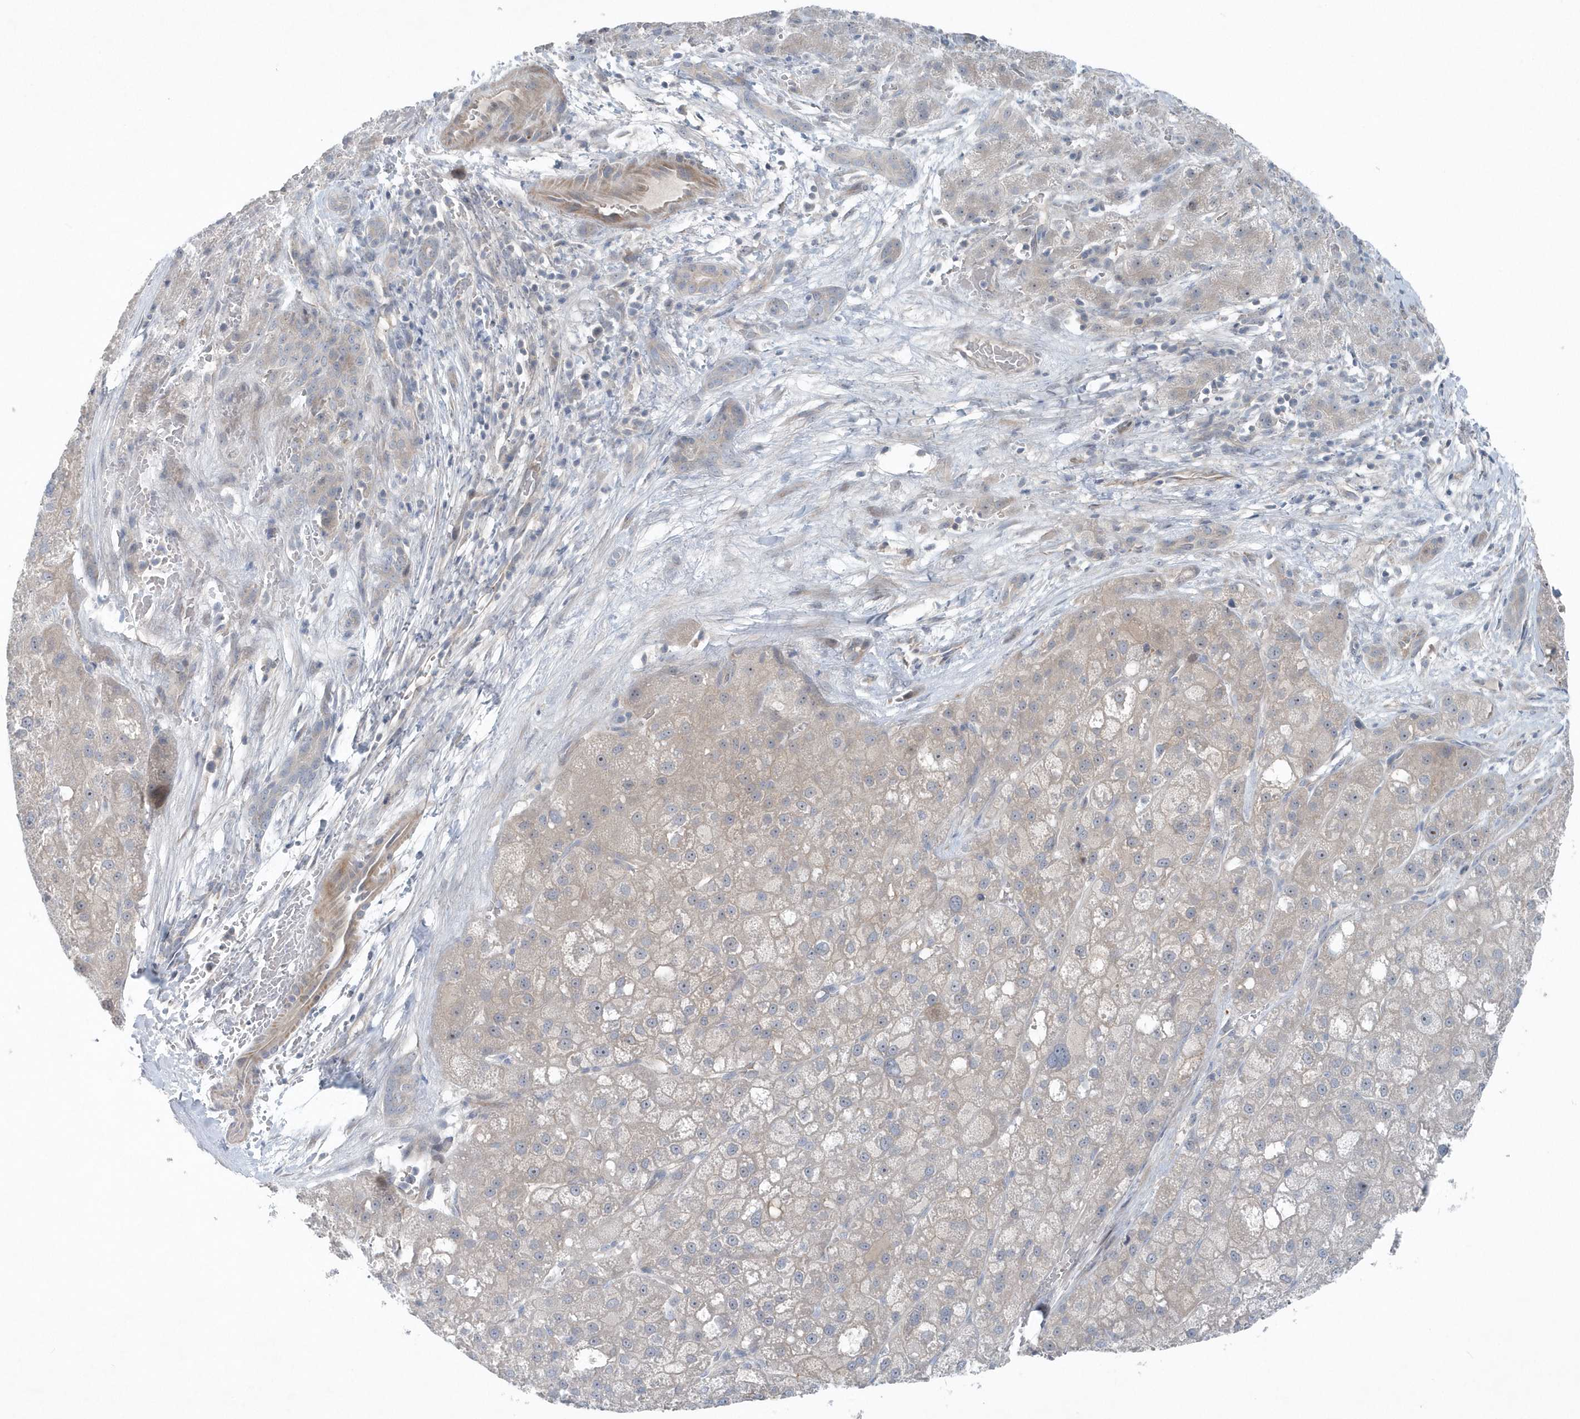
{"staining": {"intensity": "weak", "quantity": "<25%", "location": "cytoplasmic/membranous"}, "tissue": "liver cancer", "cell_type": "Tumor cells", "image_type": "cancer", "snomed": [{"axis": "morphology", "description": "Carcinoma, Hepatocellular, NOS"}, {"axis": "topography", "description": "Liver"}], "caption": "Immunohistochemistry histopathology image of liver cancer stained for a protein (brown), which shows no positivity in tumor cells.", "gene": "MCC", "patient": {"sex": "male", "age": 57}}